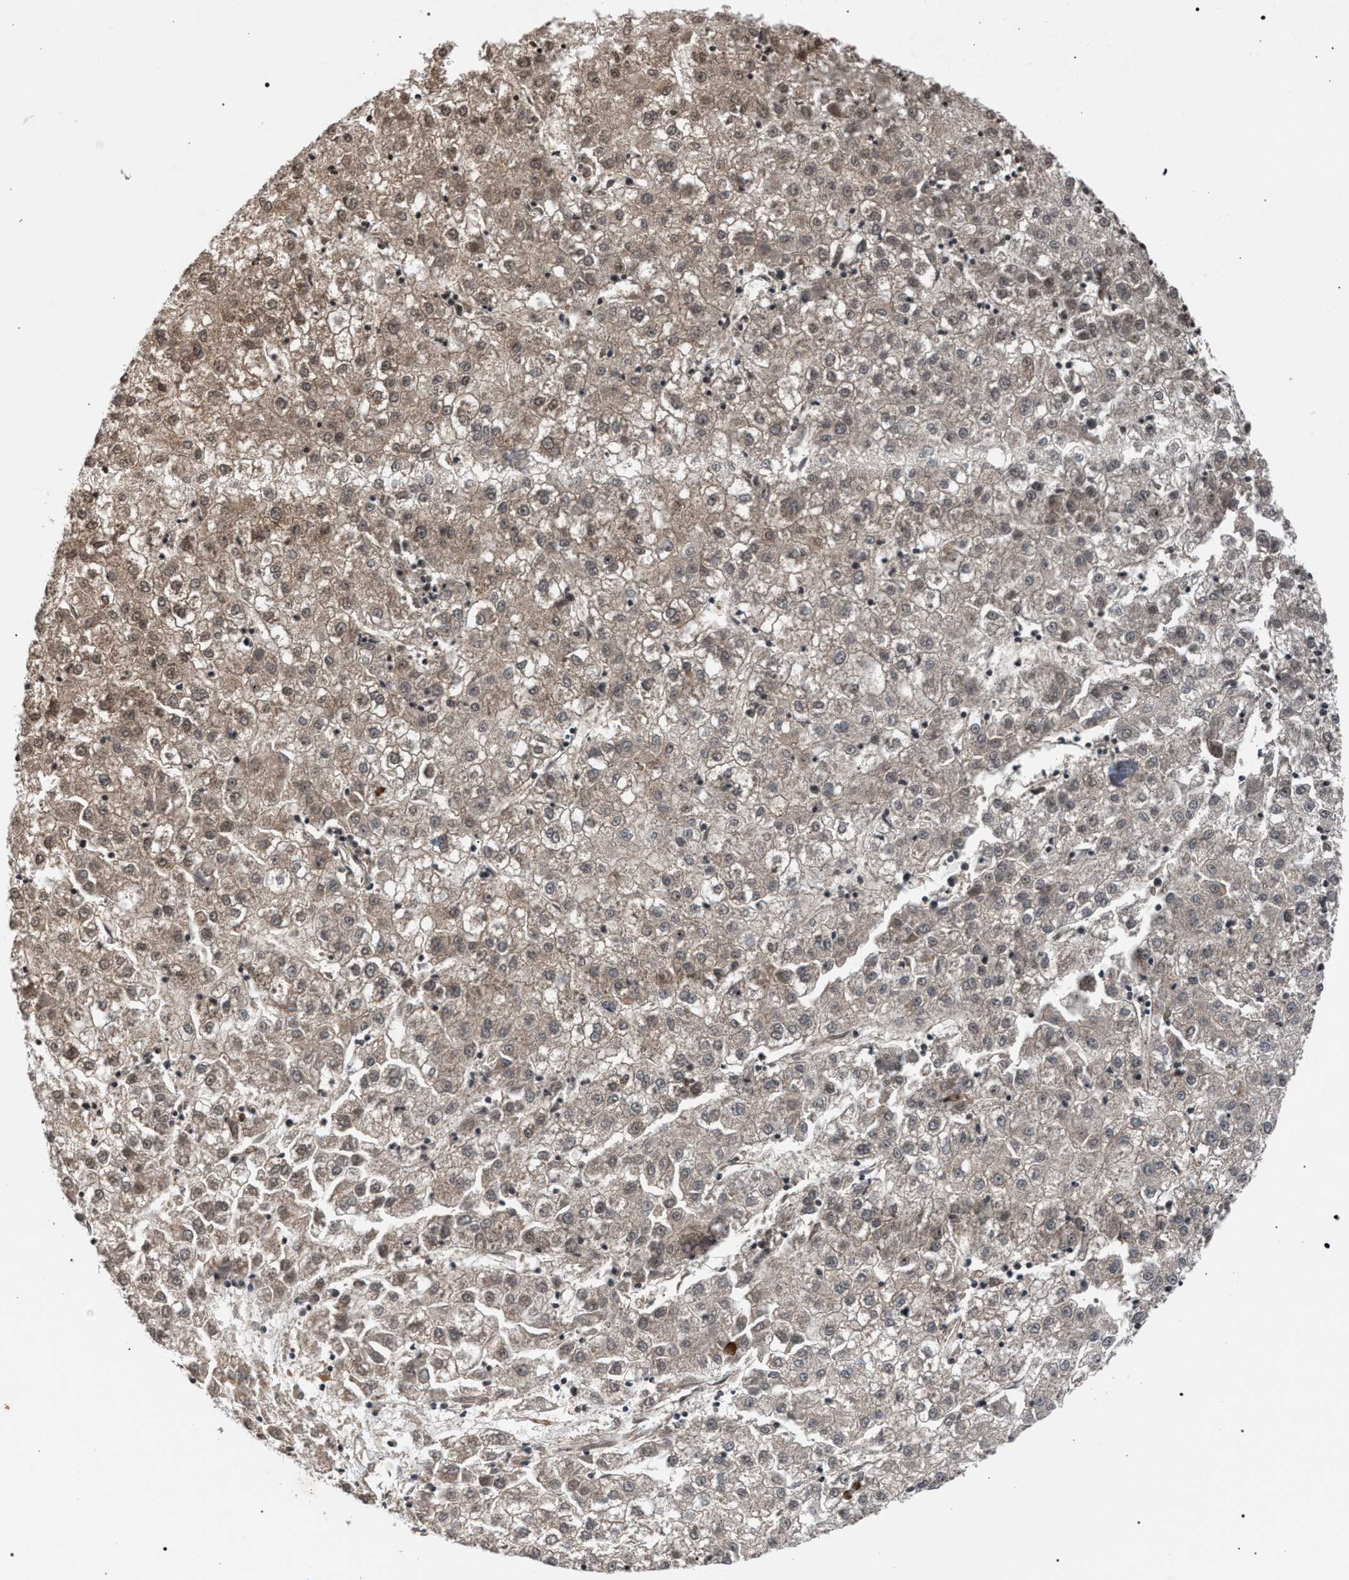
{"staining": {"intensity": "moderate", "quantity": ">75%", "location": "cytoplasmic/membranous"}, "tissue": "liver cancer", "cell_type": "Tumor cells", "image_type": "cancer", "snomed": [{"axis": "morphology", "description": "Carcinoma, Hepatocellular, NOS"}, {"axis": "topography", "description": "Liver"}], "caption": "Immunohistochemical staining of human liver hepatocellular carcinoma shows moderate cytoplasmic/membranous protein staining in about >75% of tumor cells.", "gene": "IRAK4", "patient": {"sex": "male", "age": 72}}